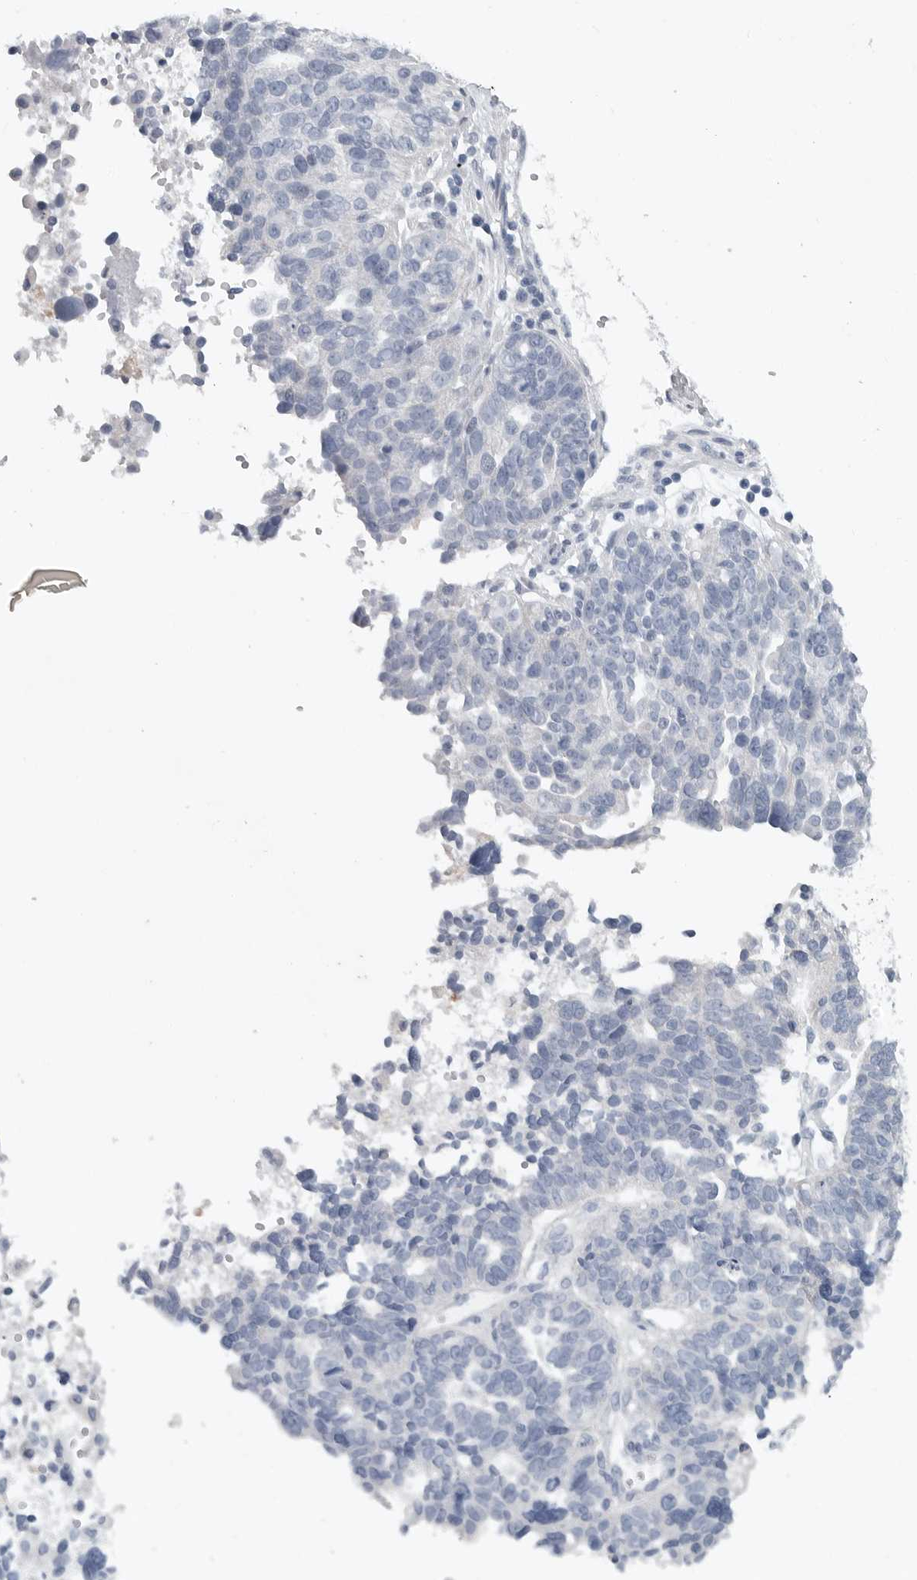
{"staining": {"intensity": "negative", "quantity": "none", "location": "none"}, "tissue": "ovarian cancer", "cell_type": "Tumor cells", "image_type": "cancer", "snomed": [{"axis": "morphology", "description": "Cystadenocarcinoma, serous, NOS"}, {"axis": "topography", "description": "Ovary"}], "caption": "Immunohistochemistry (IHC) of ovarian cancer (serous cystadenocarcinoma) reveals no expression in tumor cells.", "gene": "FBXO43", "patient": {"sex": "female", "age": 59}}